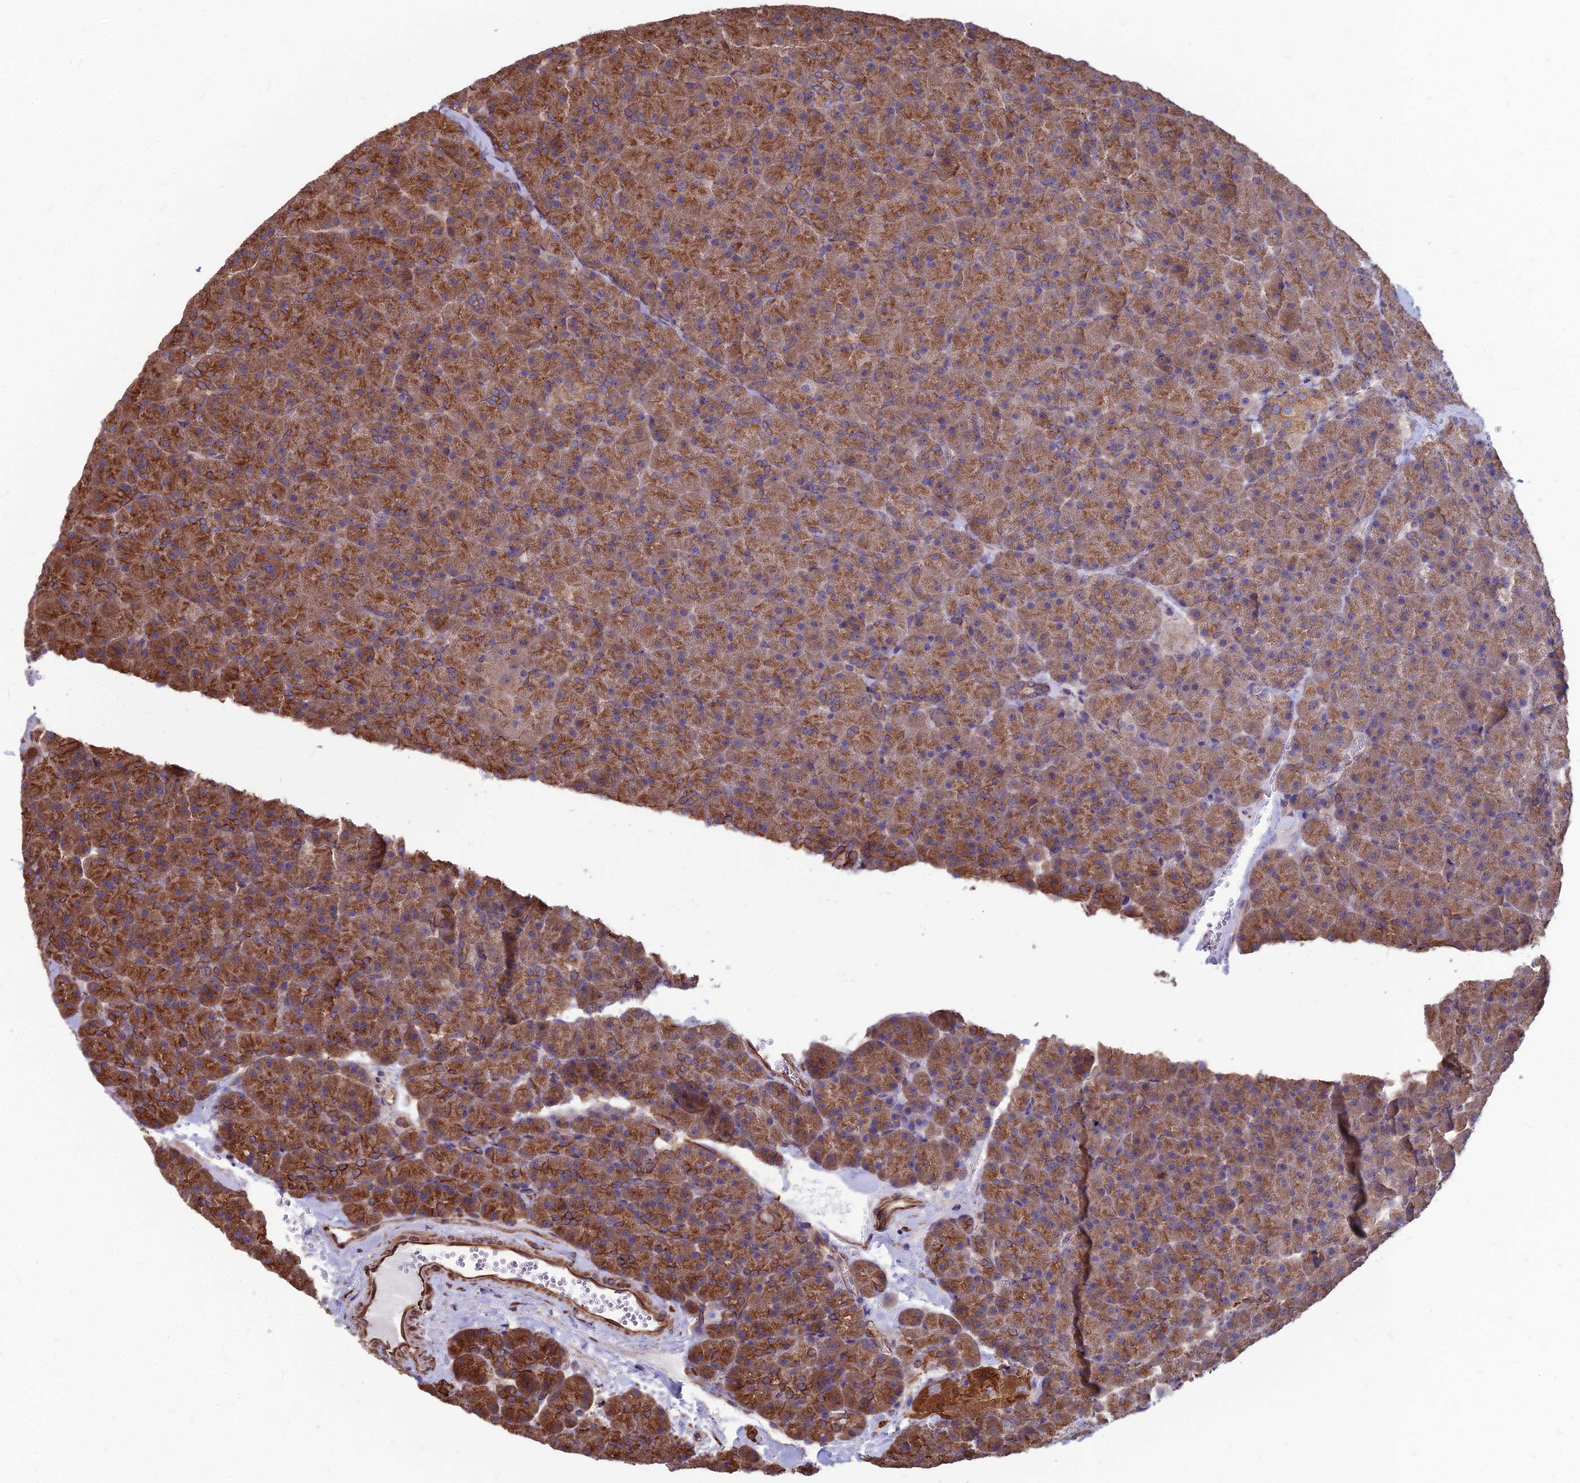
{"staining": {"intensity": "moderate", "quantity": ">75%", "location": "cytoplasmic/membranous"}, "tissue": "pancreas", "cell_type": "Exocrine glandular cells", "image_type": "normal", "snomed": [{"axis": "morphology", "description": "Normal tissue, NOS"}, {"axis": "topography", "description": "Pancreas"}], "caption": "A high-resolution micrograph shows immunohistochemistry staining of unremarkable pancreas, which shows moderate cytoplasmic/membranous positivity in approximately >75% of exocrine glandular cells.", "gene": "LSM6", "patient": {"sex": "male", "age": 36}}